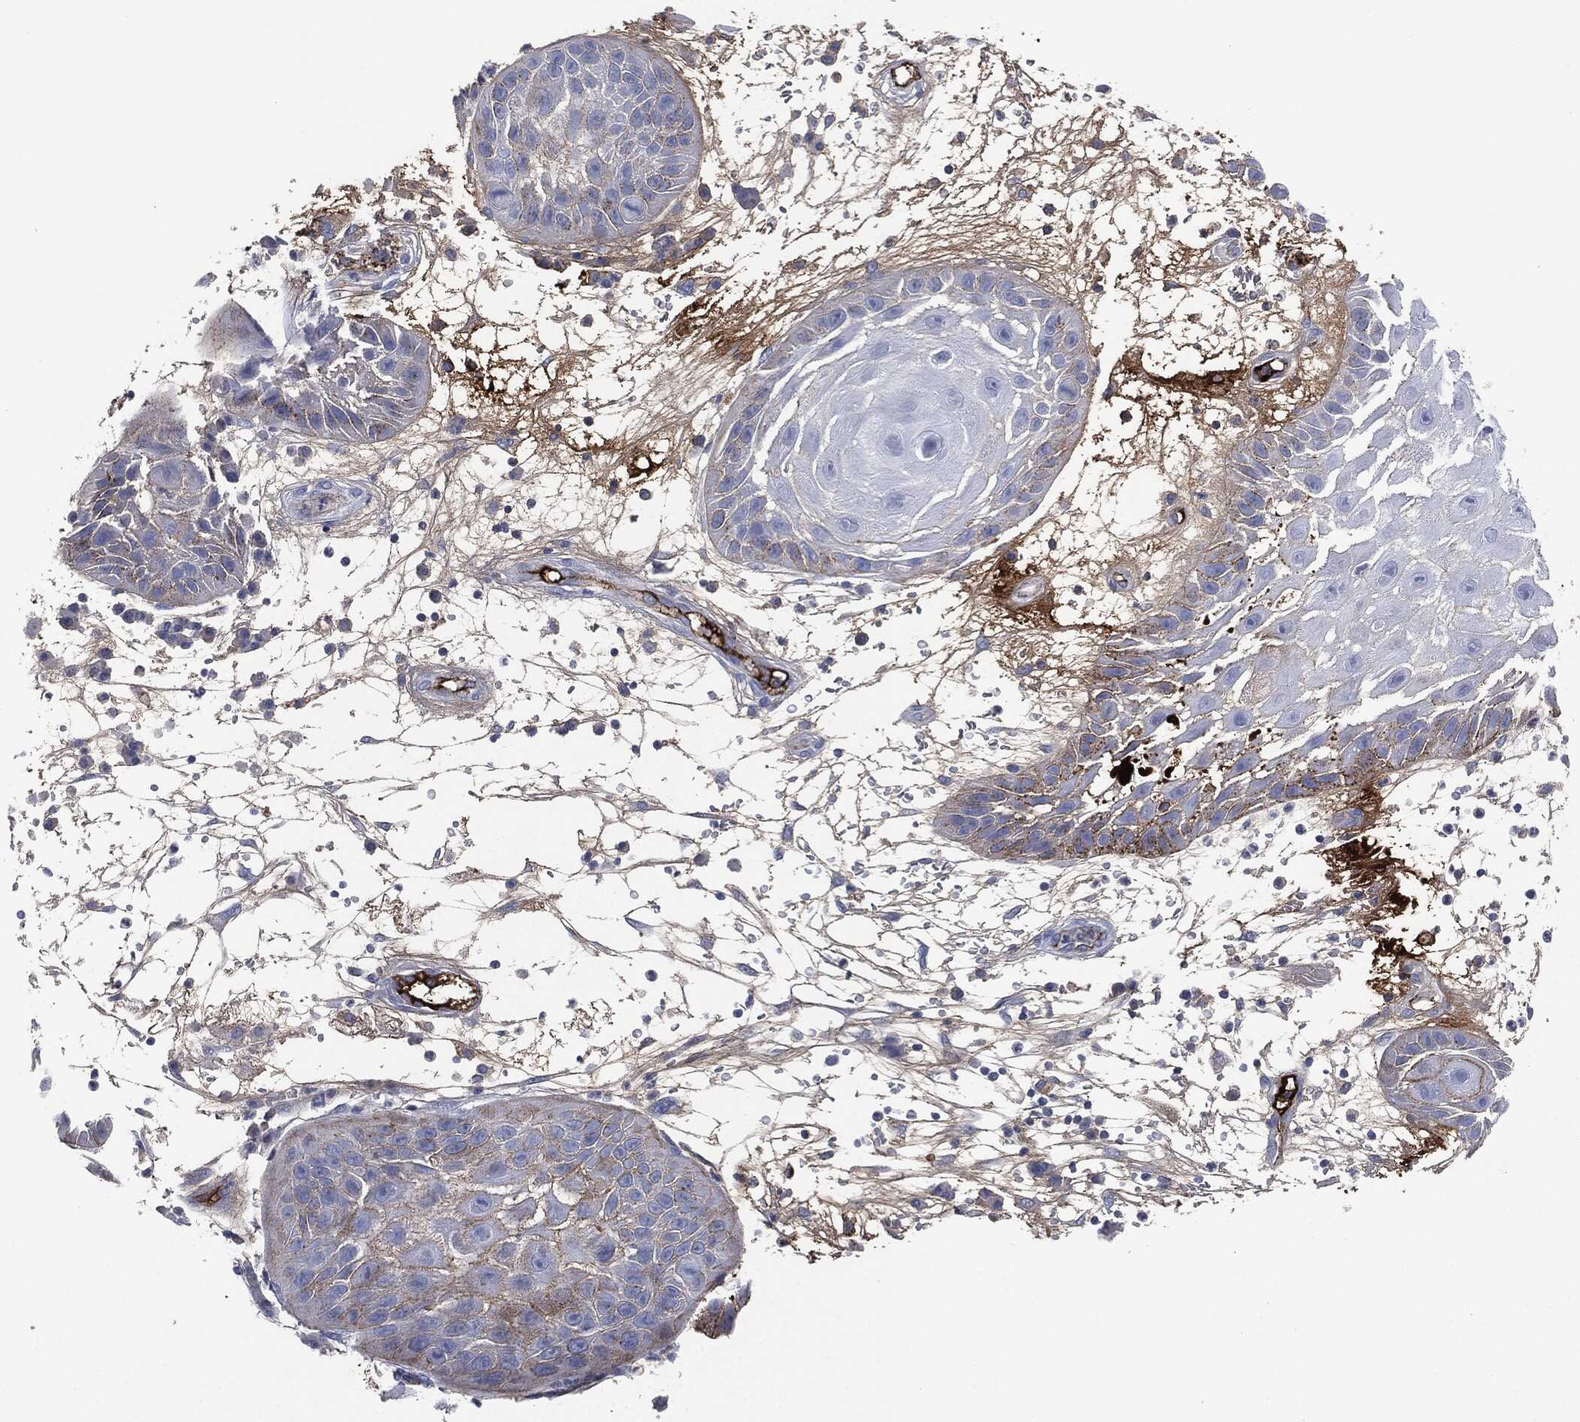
{"staining": {"intensity": "strong", "quantity": "<25%", "location": "cytoplasmic/membranous"}, "tissue": "skin cancer", "cell_type": "Tumor cells", "image_type": "cancer", "snomed": [{"axis": "morphology", "description": "Normal tissue, NOS"}, {"axis": "morphology", "description": "Squamous cell carcinoma, NOS"}, {"axis": "topography", "description": "Skin"}], "caption": "Tumor cells show medium levels of strong cytoplasmic/membranous positivity in about <25% of cells in human skin cancer (squamous cell carcinoma). The protein of interest is shown in brown color, while the nuclei are stained blue.", "gene": "APOB", "patient": {"sex": "male", "age": 79}}